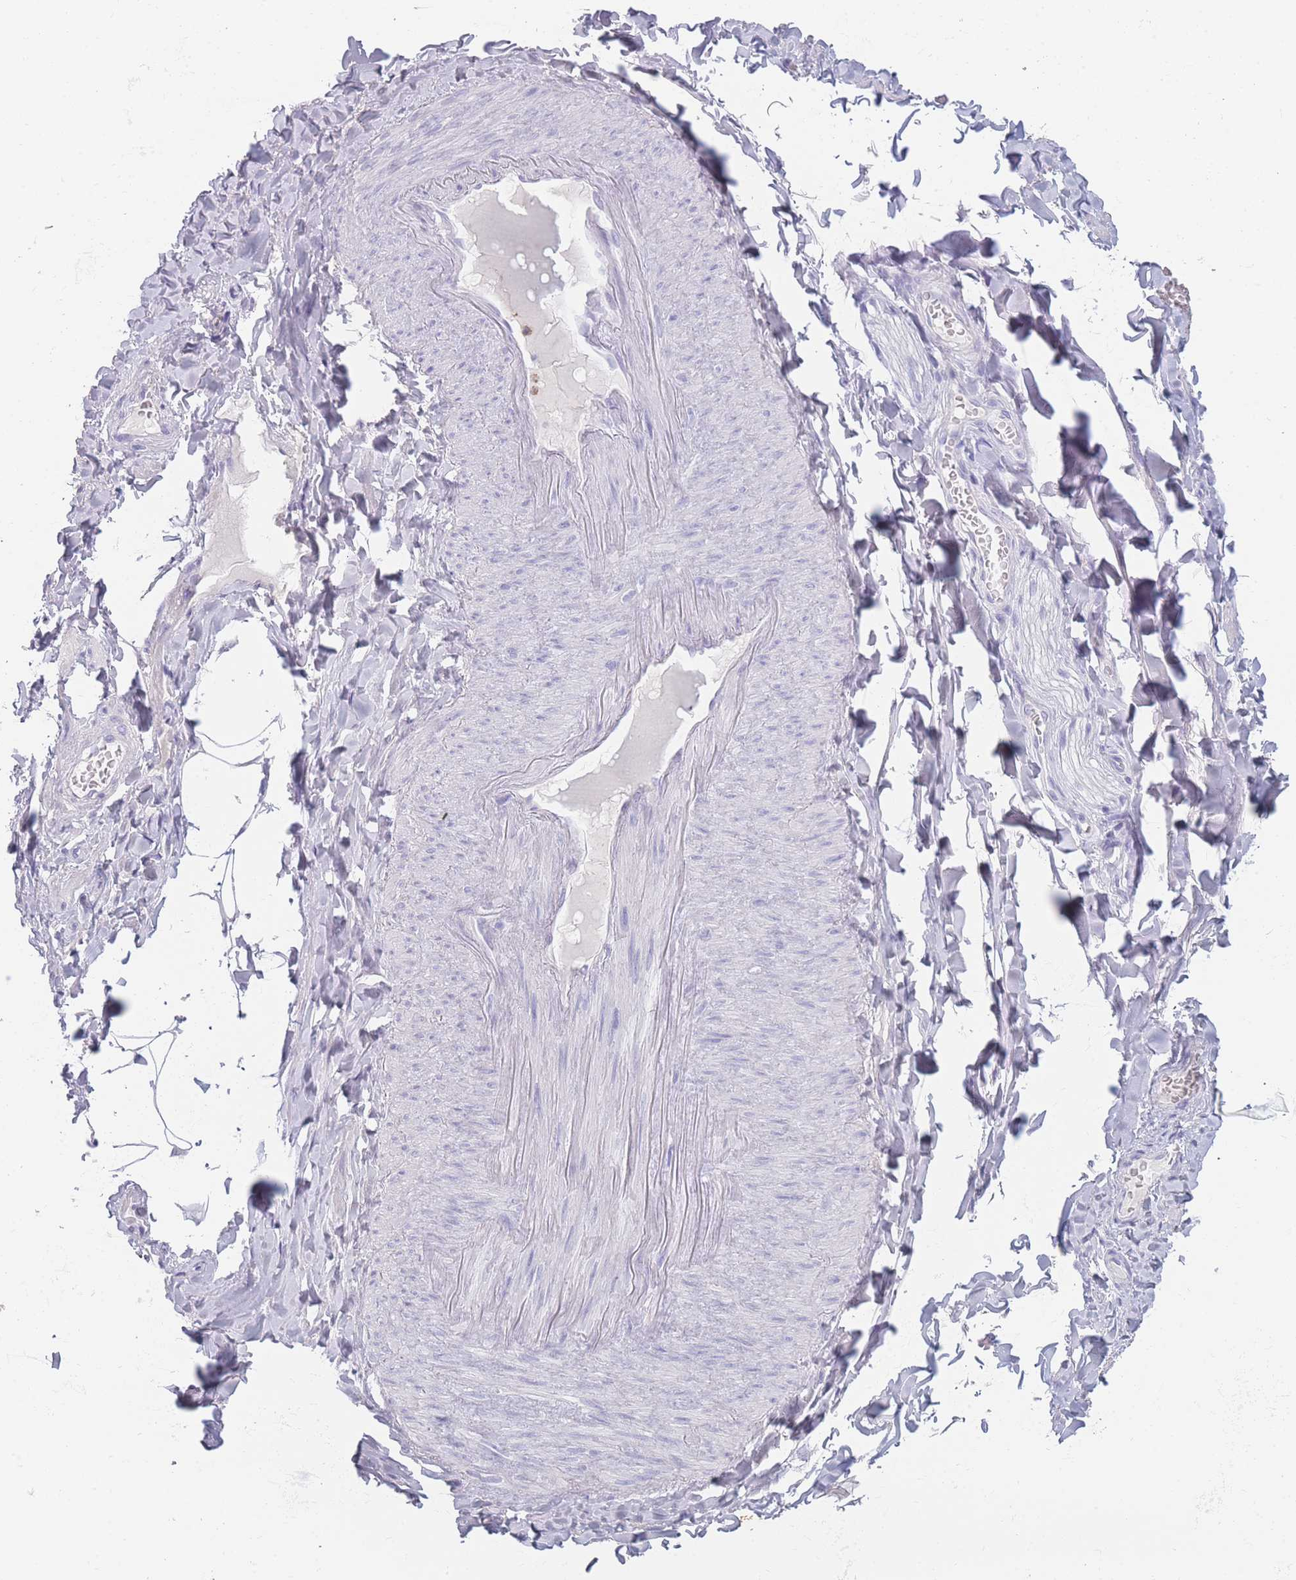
{"staining": {"intensity": "negative", "quantity": "none", "location": "none"}, "tissue": "adipose tissue", "cell_type": "Adipocytes", "image_type": "normal", "snomed": [{"axis": "morphology", "description": "Normal tissue, NOS"}, {"axis": "topography", "description": "Soft tissue"}, {"axis": "topography", "description": "Vascular tissue"}], "caption": "Immunohistochemistry (IHC) photomicrograph of unremarkable adipose tissue: adipose tissue stained with DAB (3,3'-diaminobenzidine) exhibits no significant protein expression in adipocytes. Brightfield microscopy of immunohistochemistry stained with DAB (3,3'-diaminobenzidine) (brown) and hematoxylin (blue), captured at high magnification.", "gene": "ZNF627", "patient": {"sex": "male", "age": 54}}